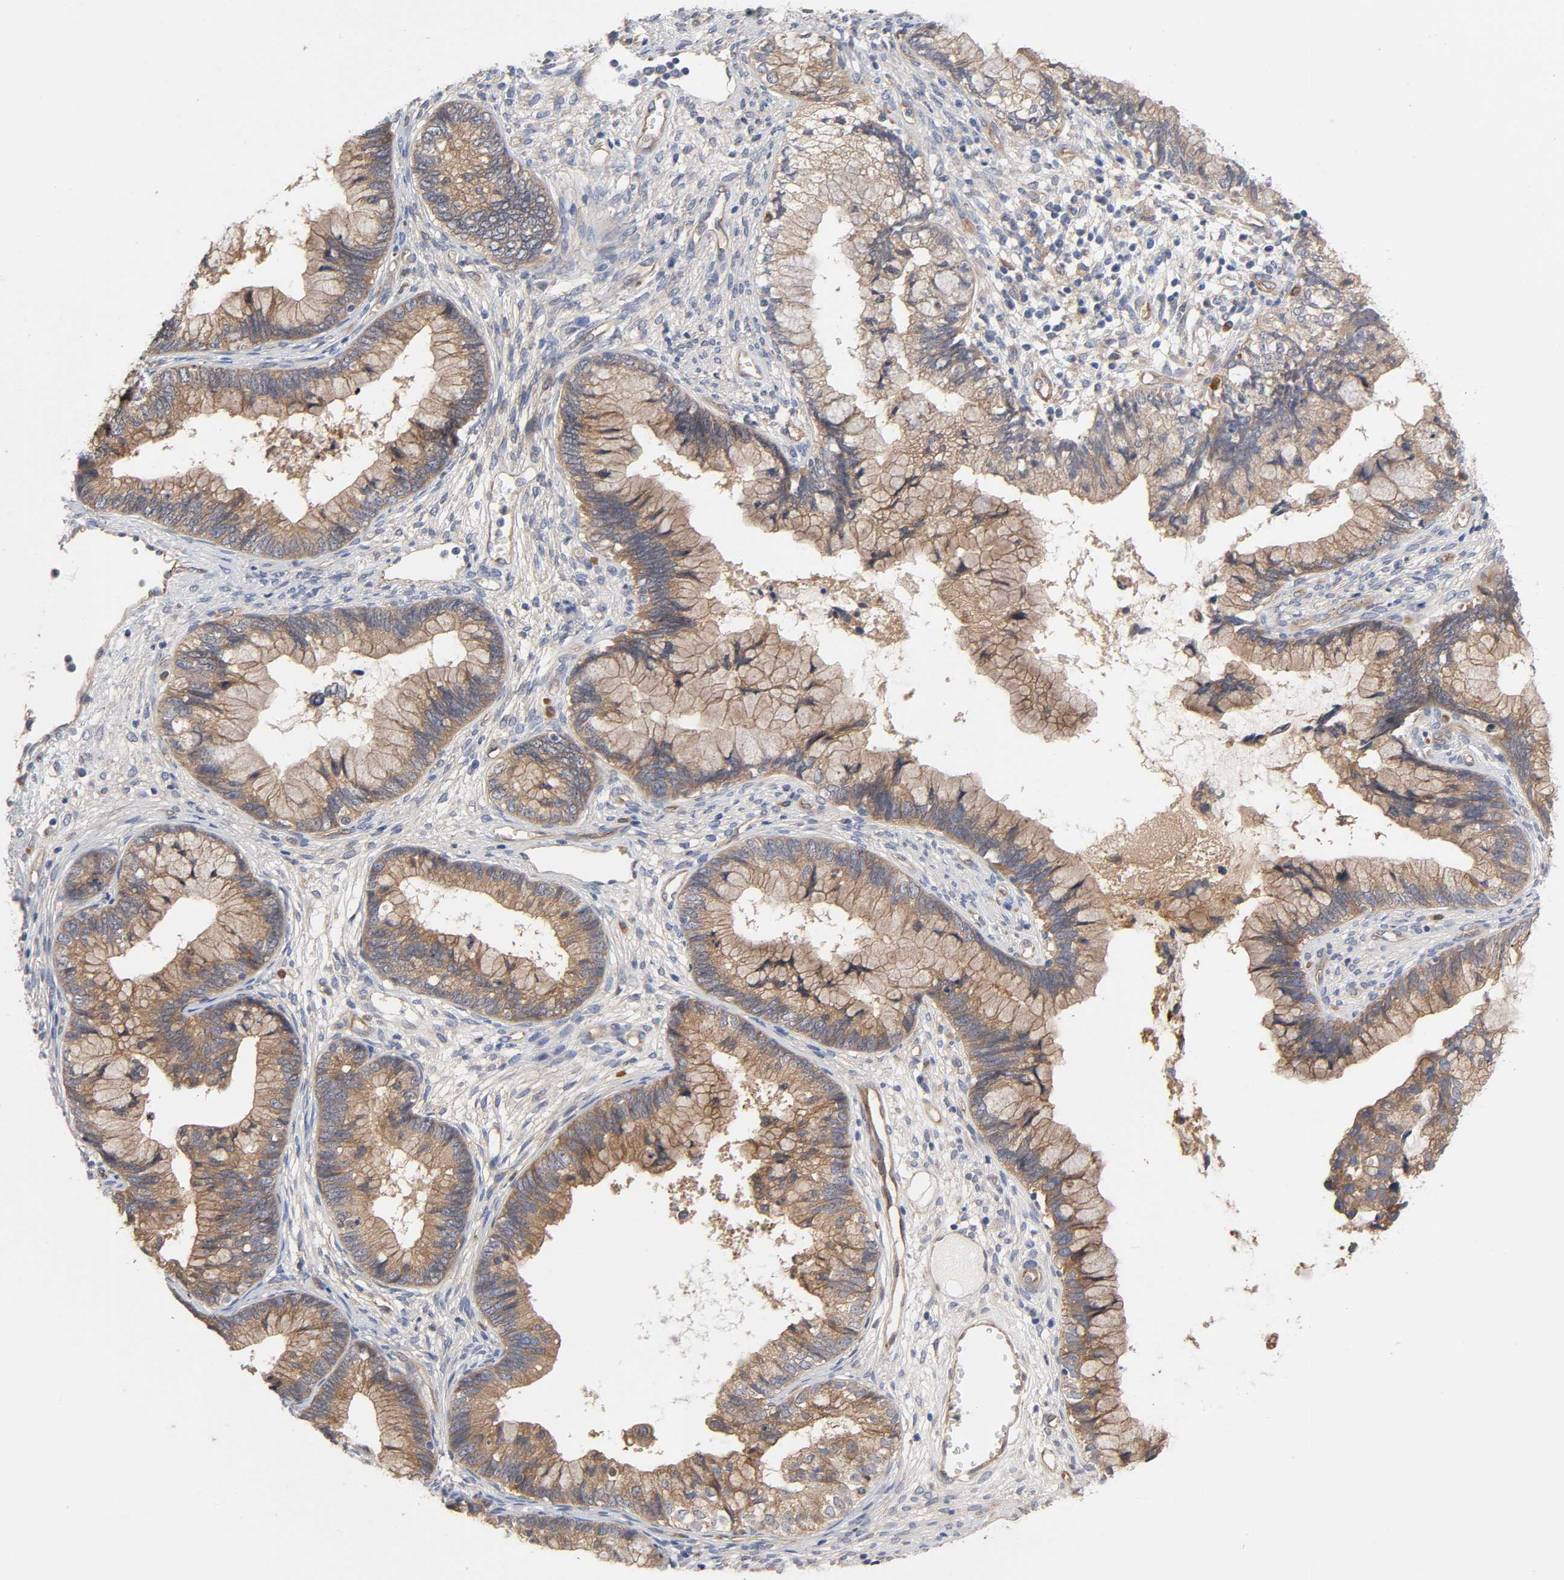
{"staining": {"intensity": "weak", "quantity": ">75%", "location": "cytoplasmic/membranous"}, "tissue": "cervical cancer", "cell_type": "Tumor cells", "image_type": "cancer", "snomed": [{"axis": "morphology", "description": "Adenocarcinoma, NOS"}, {"axis": "topography", "description": "Cervix"}], "caption": "Human cervical adenocarcinoma stained for a protein (brown) exhibits weak cytoplasmic/membranous positive expression in approximately >75% of tumor cells.", "gene": "RAB13", "patient": {"sex": "female", "age": 44}}